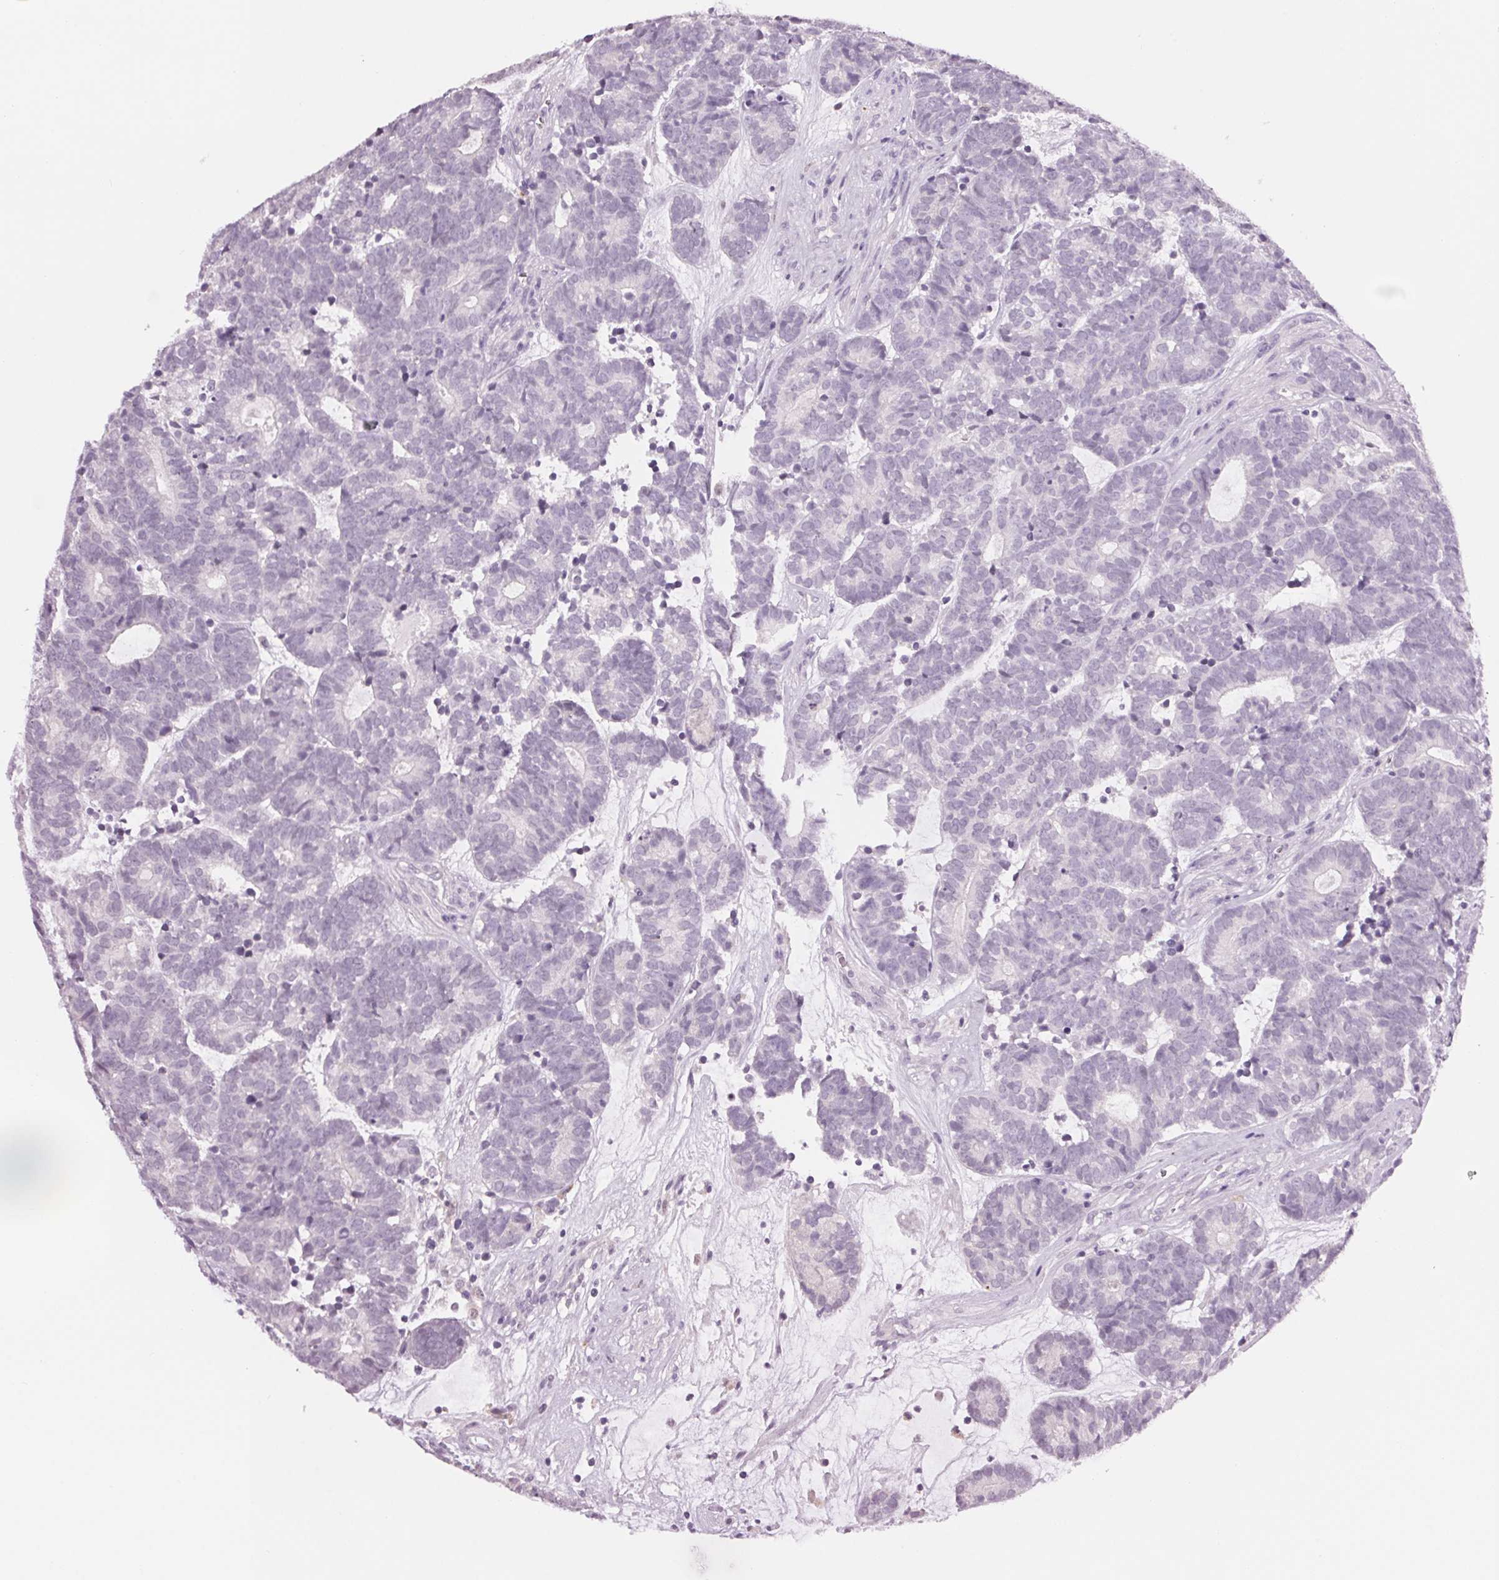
{"staining": {"intensity": "negative", "quantity": "none", "location": "none"}, "tissue": "head and neck cancer", "cell_type": "Tumor cells", "image_type": "cancer", "snomed": [{"axis": "morphology", "description": "Adenocarcinoma, NOS"}, {"axis": "topography", "description": "Head-Neck"}], "caption": "Tumor cells are negative for brown protein staining in adenocarcinoma (head and neck). (DAB IHC visualized using brightfield microscopy, high magnification).", "gene": "MPO", "patient": {"sex": "female", "age": 81}}